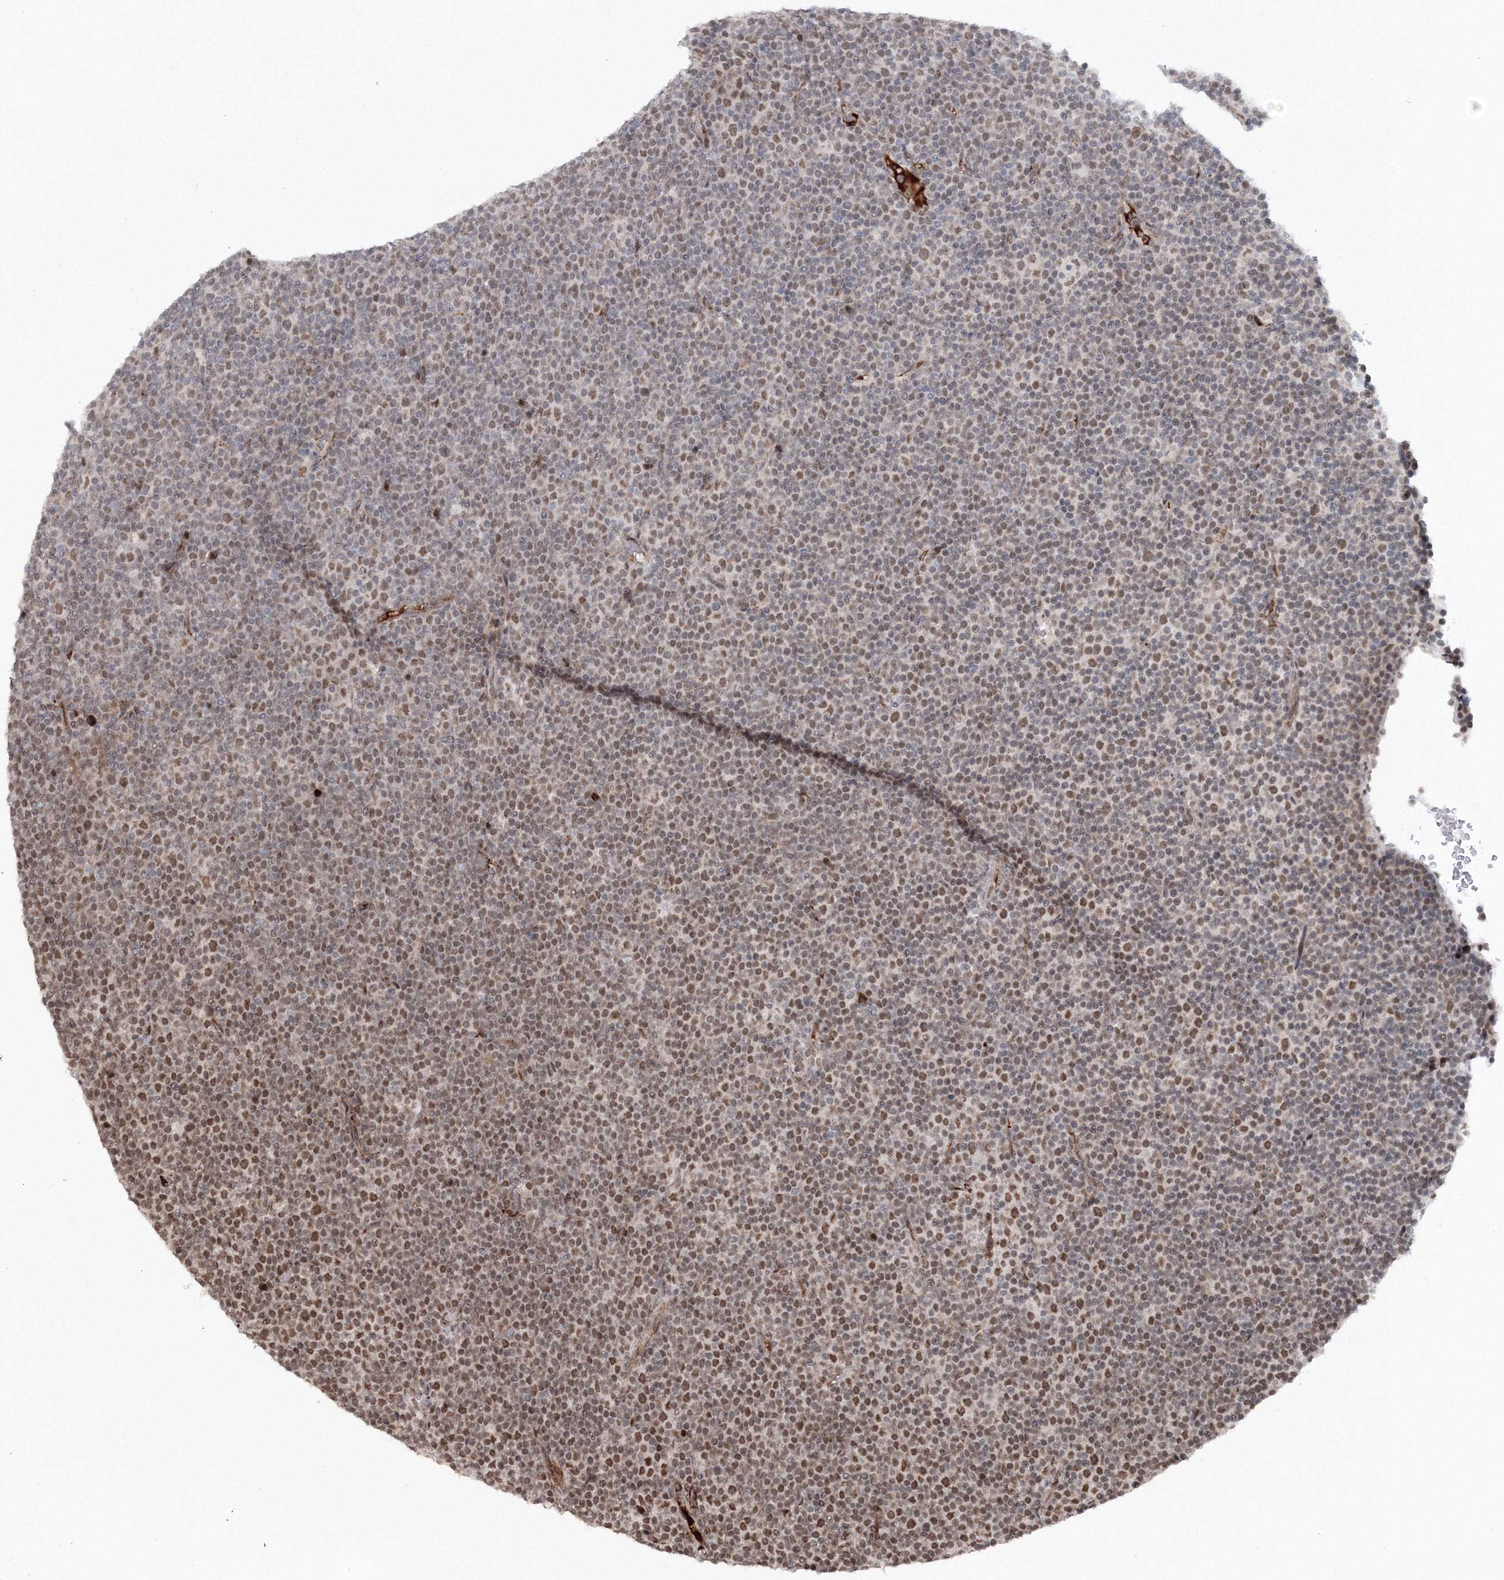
{"staining": {"intensity": "moderate", "quantity": ">75%", "location": "nuclear"}, "tissue": "lymphoma", "cell_type": "Tumor cells", "image_type": "cancer", "snomed": [{"axis": "morphology", "description": "Malignant lymphoma, non-Hodgkin's type, Low grade"}, {"axis": "topography", "description": "Lymph node"}], "caption": "A brown stain highlights moderate nuclear staining of a protein in human low-grade malignant lymphoma, non-Hodgkin's type tumor cells.", "gene": "C3orf33", "patient": {"sex": "female", "age": 67}}